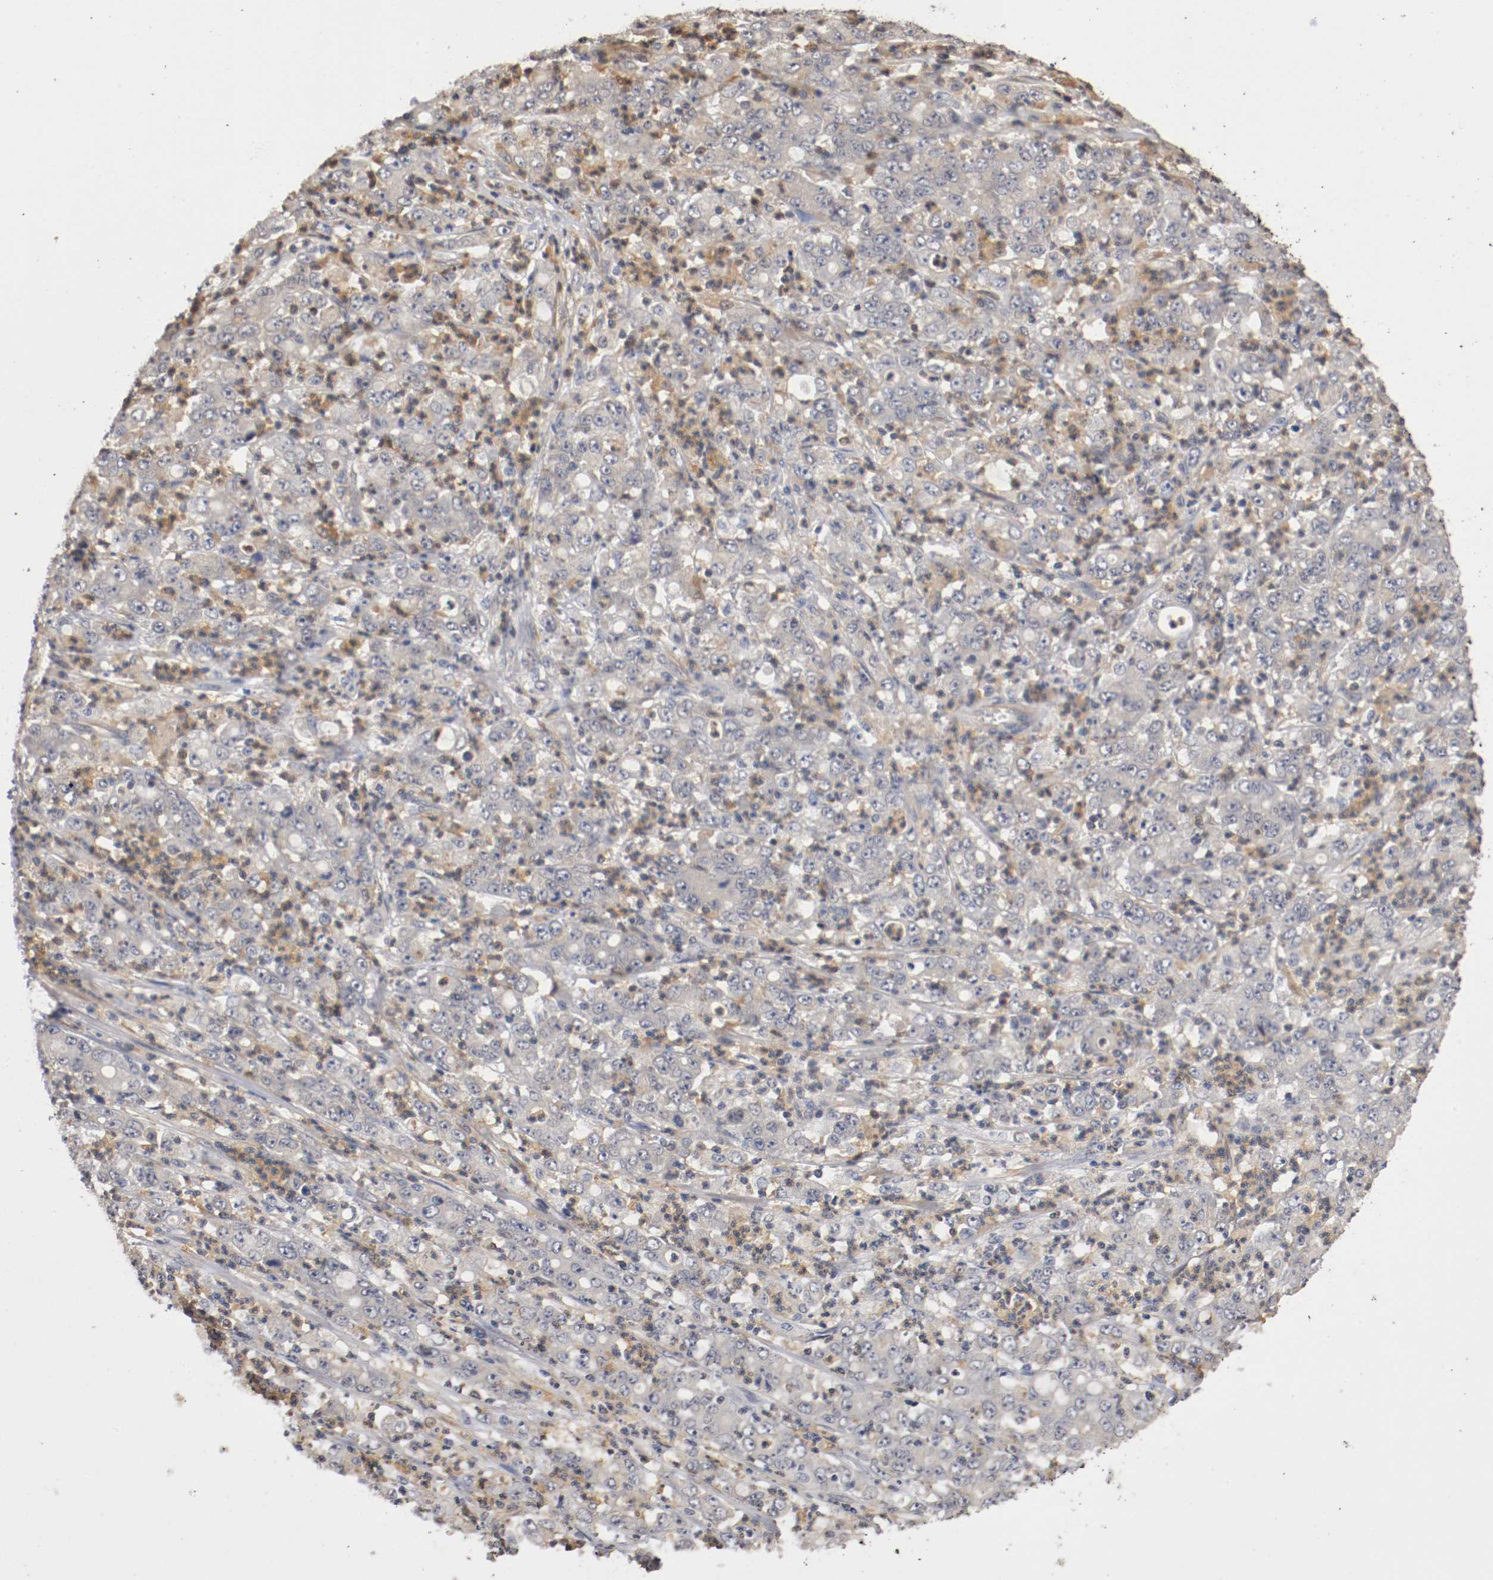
{"staining": {"intensity": "weak", "quantity": "<25%", "location": "cytoplasmic/membranous"}, "tissue": "stomach cancer", "cell_type": "Tumor cells", "image_type": "cancer", "snomed": [{"axis": "morphology", "description": "Adenocarcinoma, NOS"}, {"axis": "topography", "description": "Stomach, lower"}], "caption": "A high-resolution image shows IHC staining of stomach cancer (adenocarcinoma), which shows no significant staining in tumor cells. The staining is performed using DAB (3,3'-diaminobenzidine) brown chromogen with nuclei counter-stained in using hematoxylin.", "gene": "RBM23", "patient": {"sex": "female", "age": 71}}